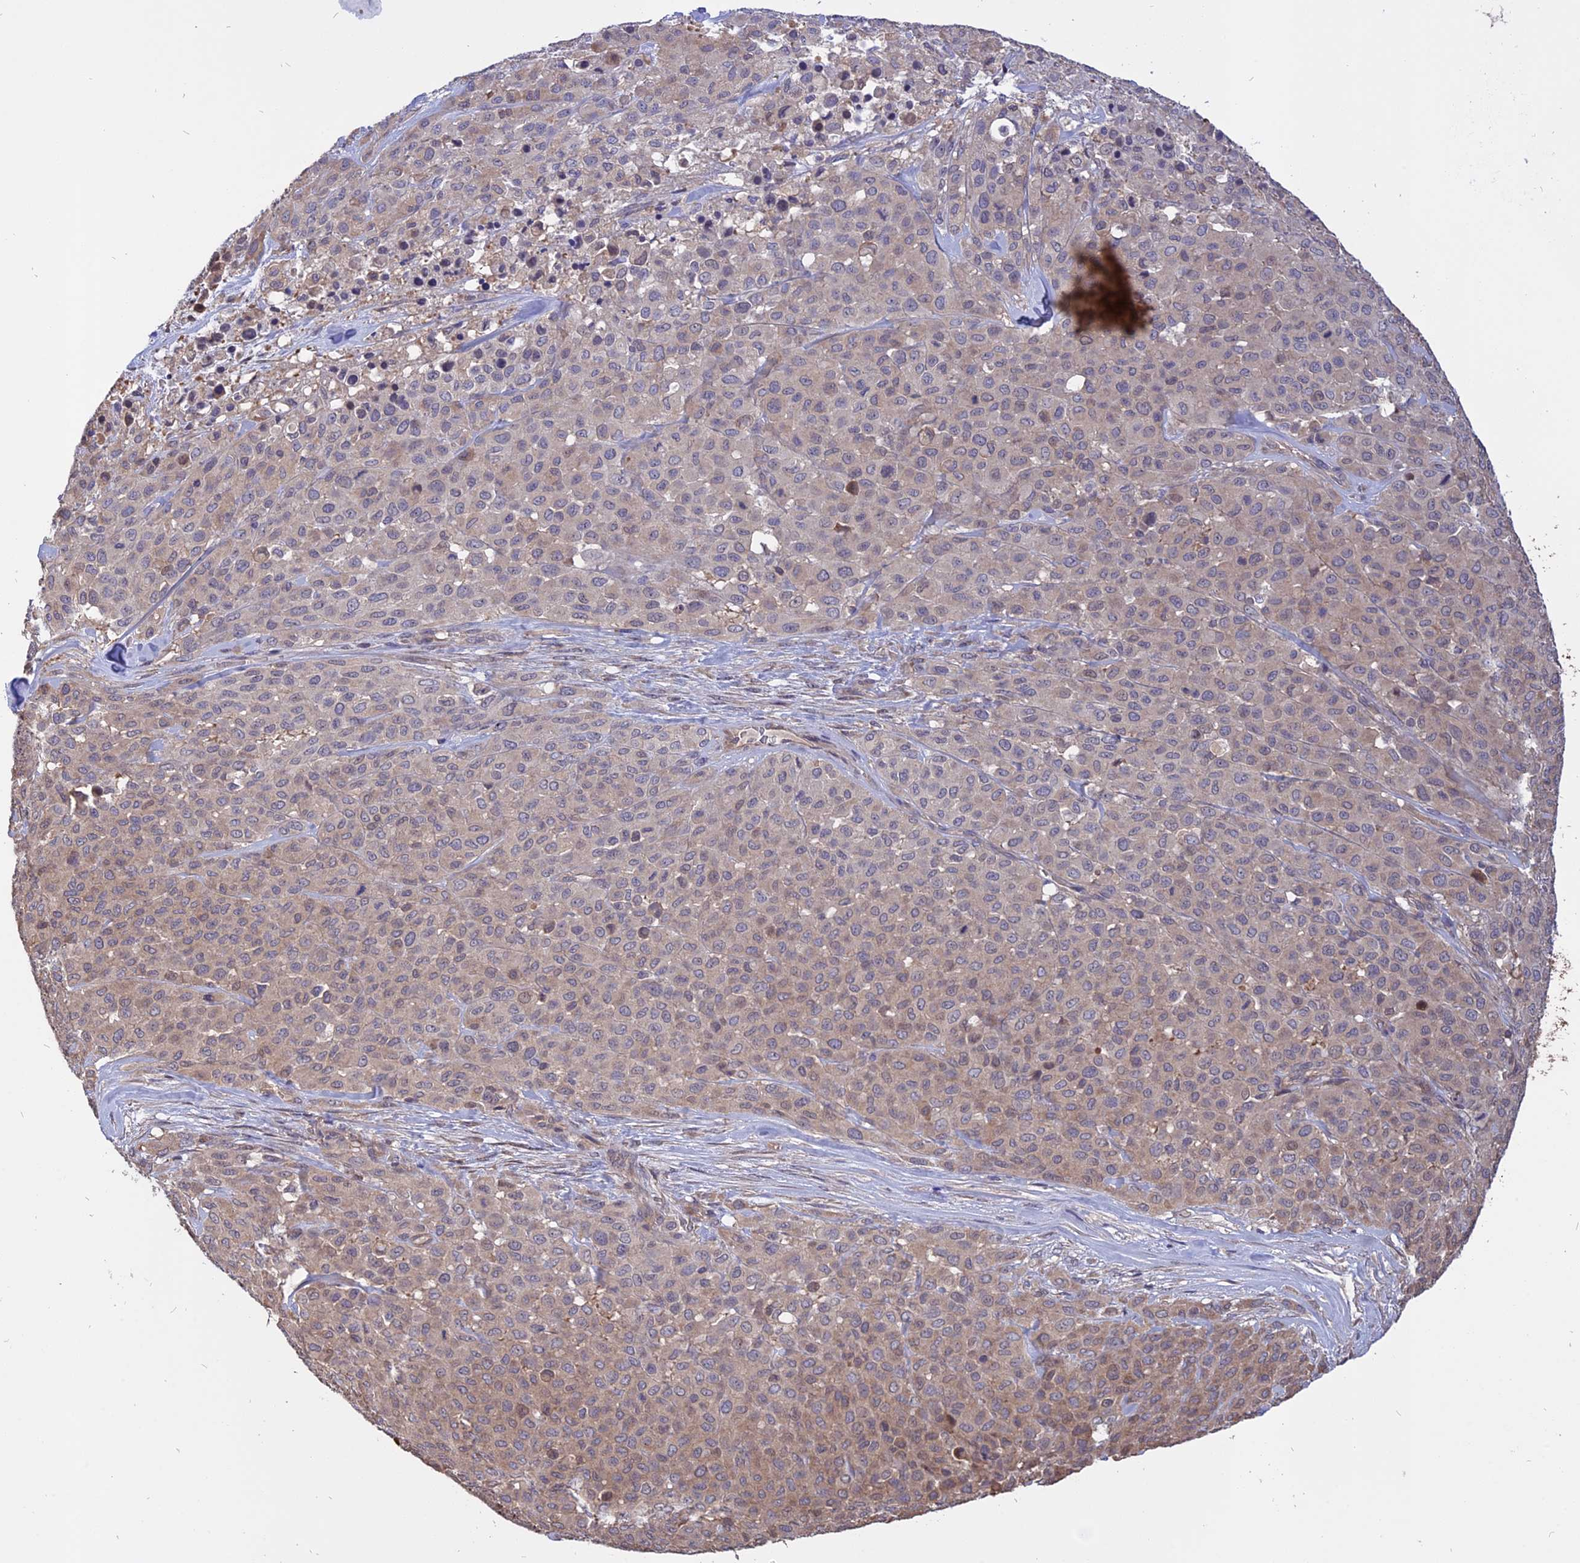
{"staining": {"intensity": "weak", "quantity": ">75%", "location": "cytoplasmic/membranous"}, "tissue": "melanoma", "cell_type": "Tumor cells", "image_type": "cancer", "snomed": [{"axis": "morphology", "description": "Malignant melanoma, Metastatic site"}, {"axis": "topography", "description": "Skin"}], "caption": "The photomicrograph reveals staining of melanoma, revealing weak cytoplasmic/membranous protein positivity (brown color) within tumor cells.", "gene": "CARMIL2", "patient": {"sex": "female", "age": 81}}